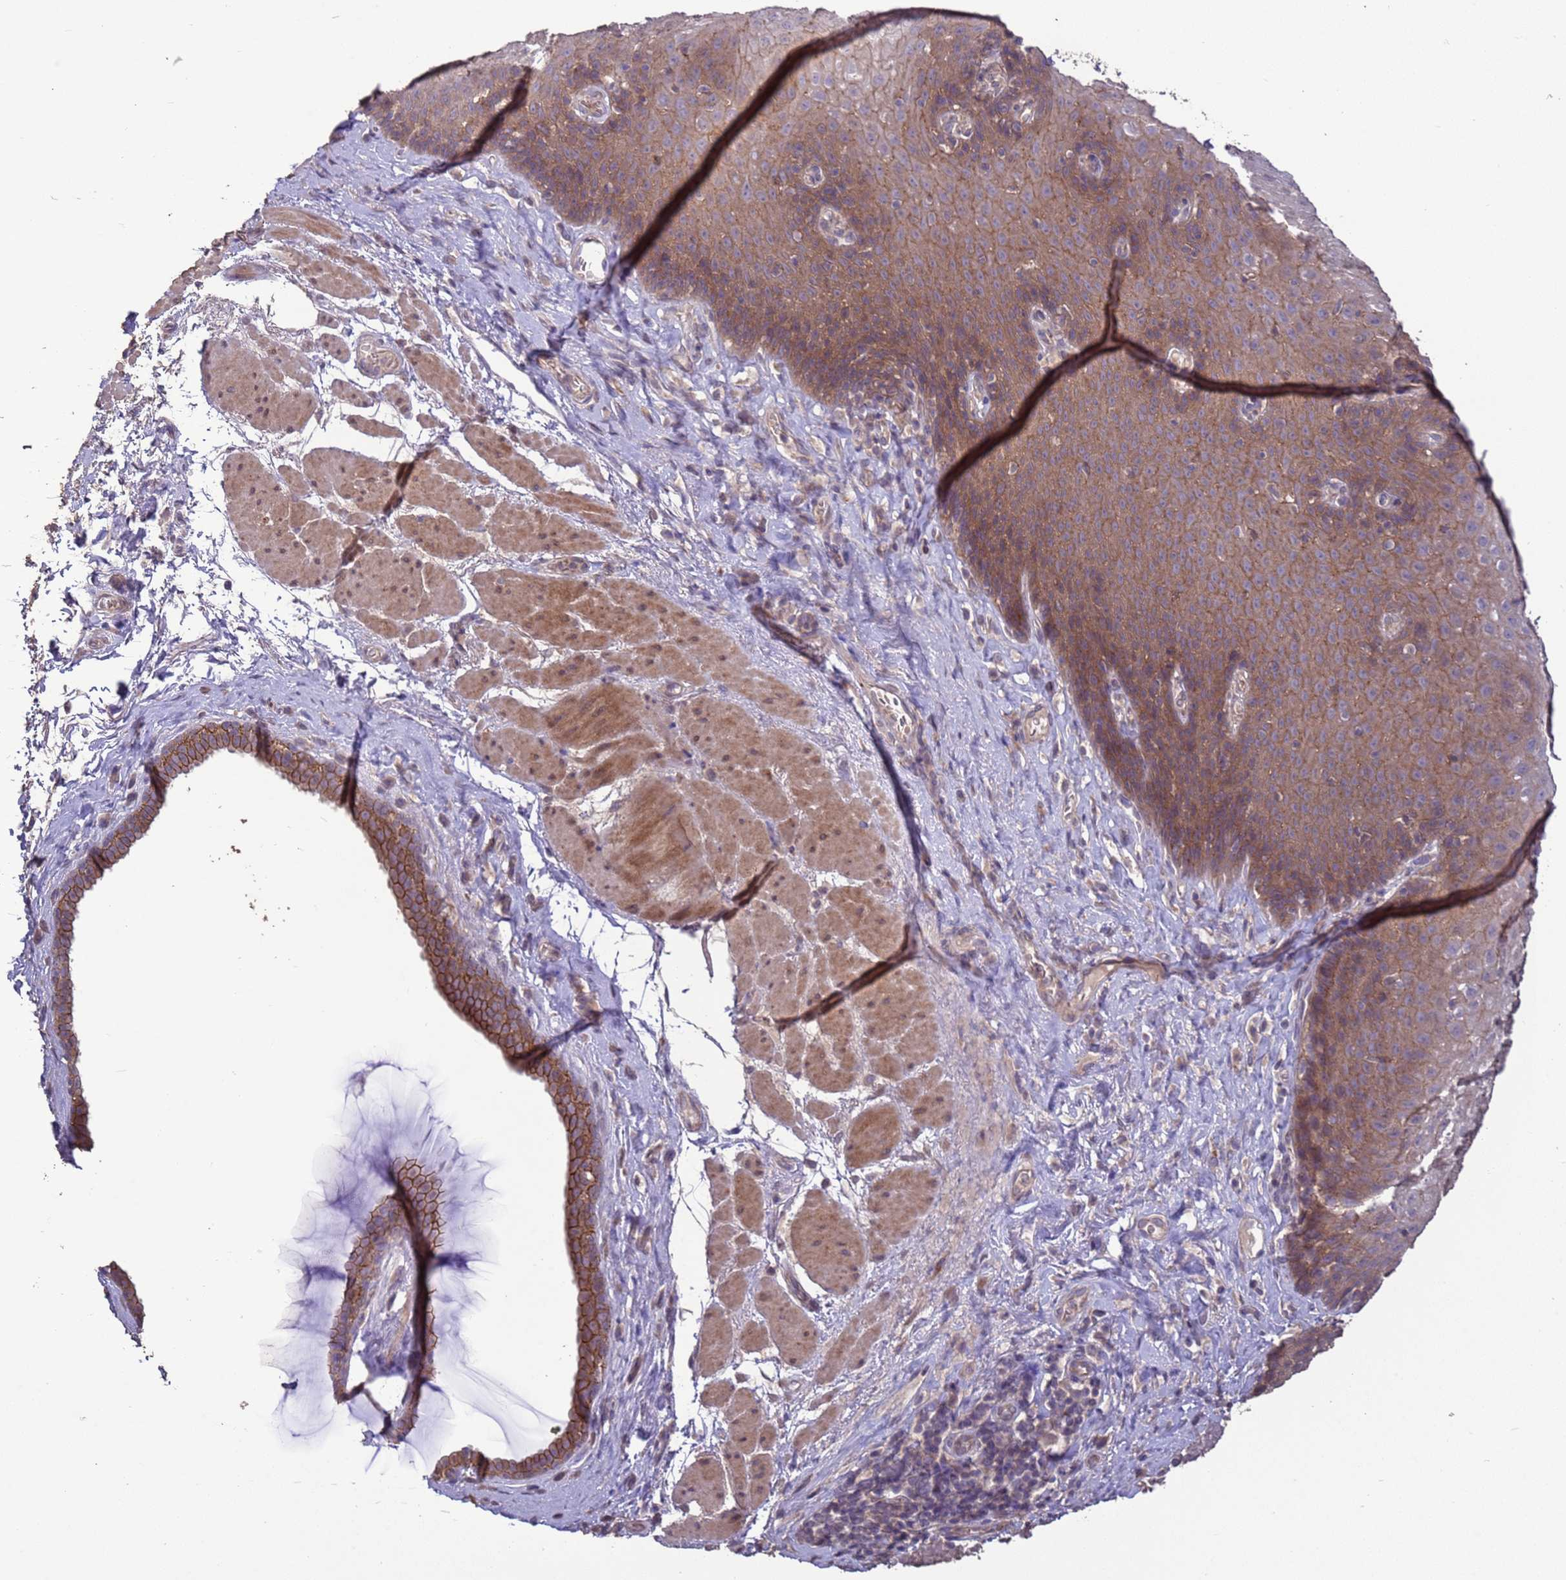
{"staining": {"intensity": "moderate", "quantity": ">75%", "location": "cytoplasmic/membranous,nuclear"}, "tissue": "esophagus", "cell_type": "Squamous epithelial cells", "image_type": "normal", "snomed": [{"axis": "morphology", "description": "Normal tissue, NOS"}, {"axis": "topography", "description": "Esophagus"}], "caption": "This photomicrograph shows immunohistochemistry staining of normal human esophagus, with medium moderate cytoplasmic/membranous,nuclear expression in about >75% of squamous epithelial cells.", "gene": "SLC9B2", "patient": {"sex": "female", "age": 66}}